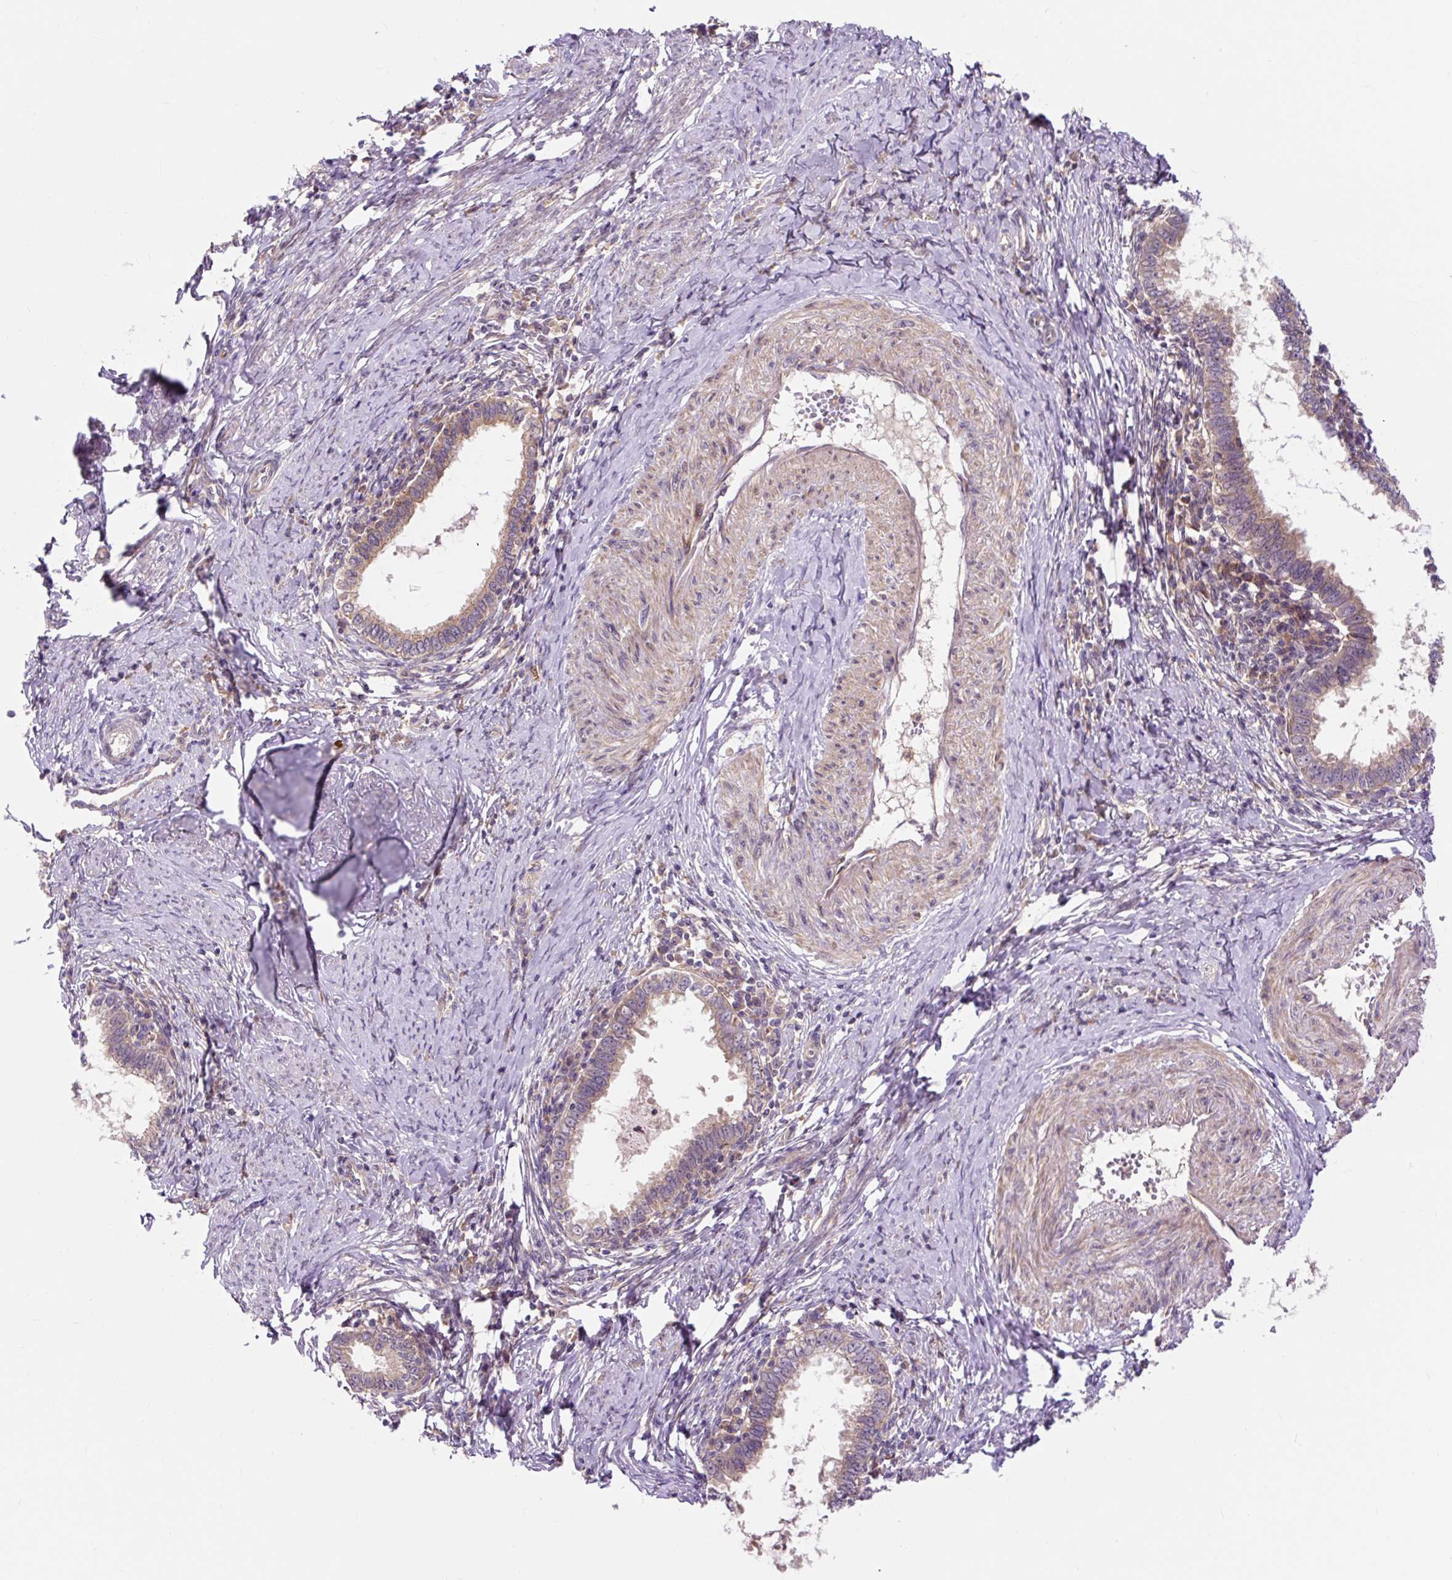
{"staining": {"intensity": "weak", "quantity": "25%-75%", "location": "cytoplasmic/membranous"}, "tissue": "cervical cancer", "cell_type": "Tumor cells", "image_type": "cancer", "snomed": [{"axis": "morphology", "description": "Adenocarcinoma, NOS"}, {"axis": "topography", "description": "Cervix"}], "caption": "Tumor cells demonstrate low levels of weak cytoplasmic/membranous staining in approximately 25%-75% of cells in cervical adenocarcinoma.", "gene": "TRIAP1", "patient": {"sex": "female", "age": 36}}